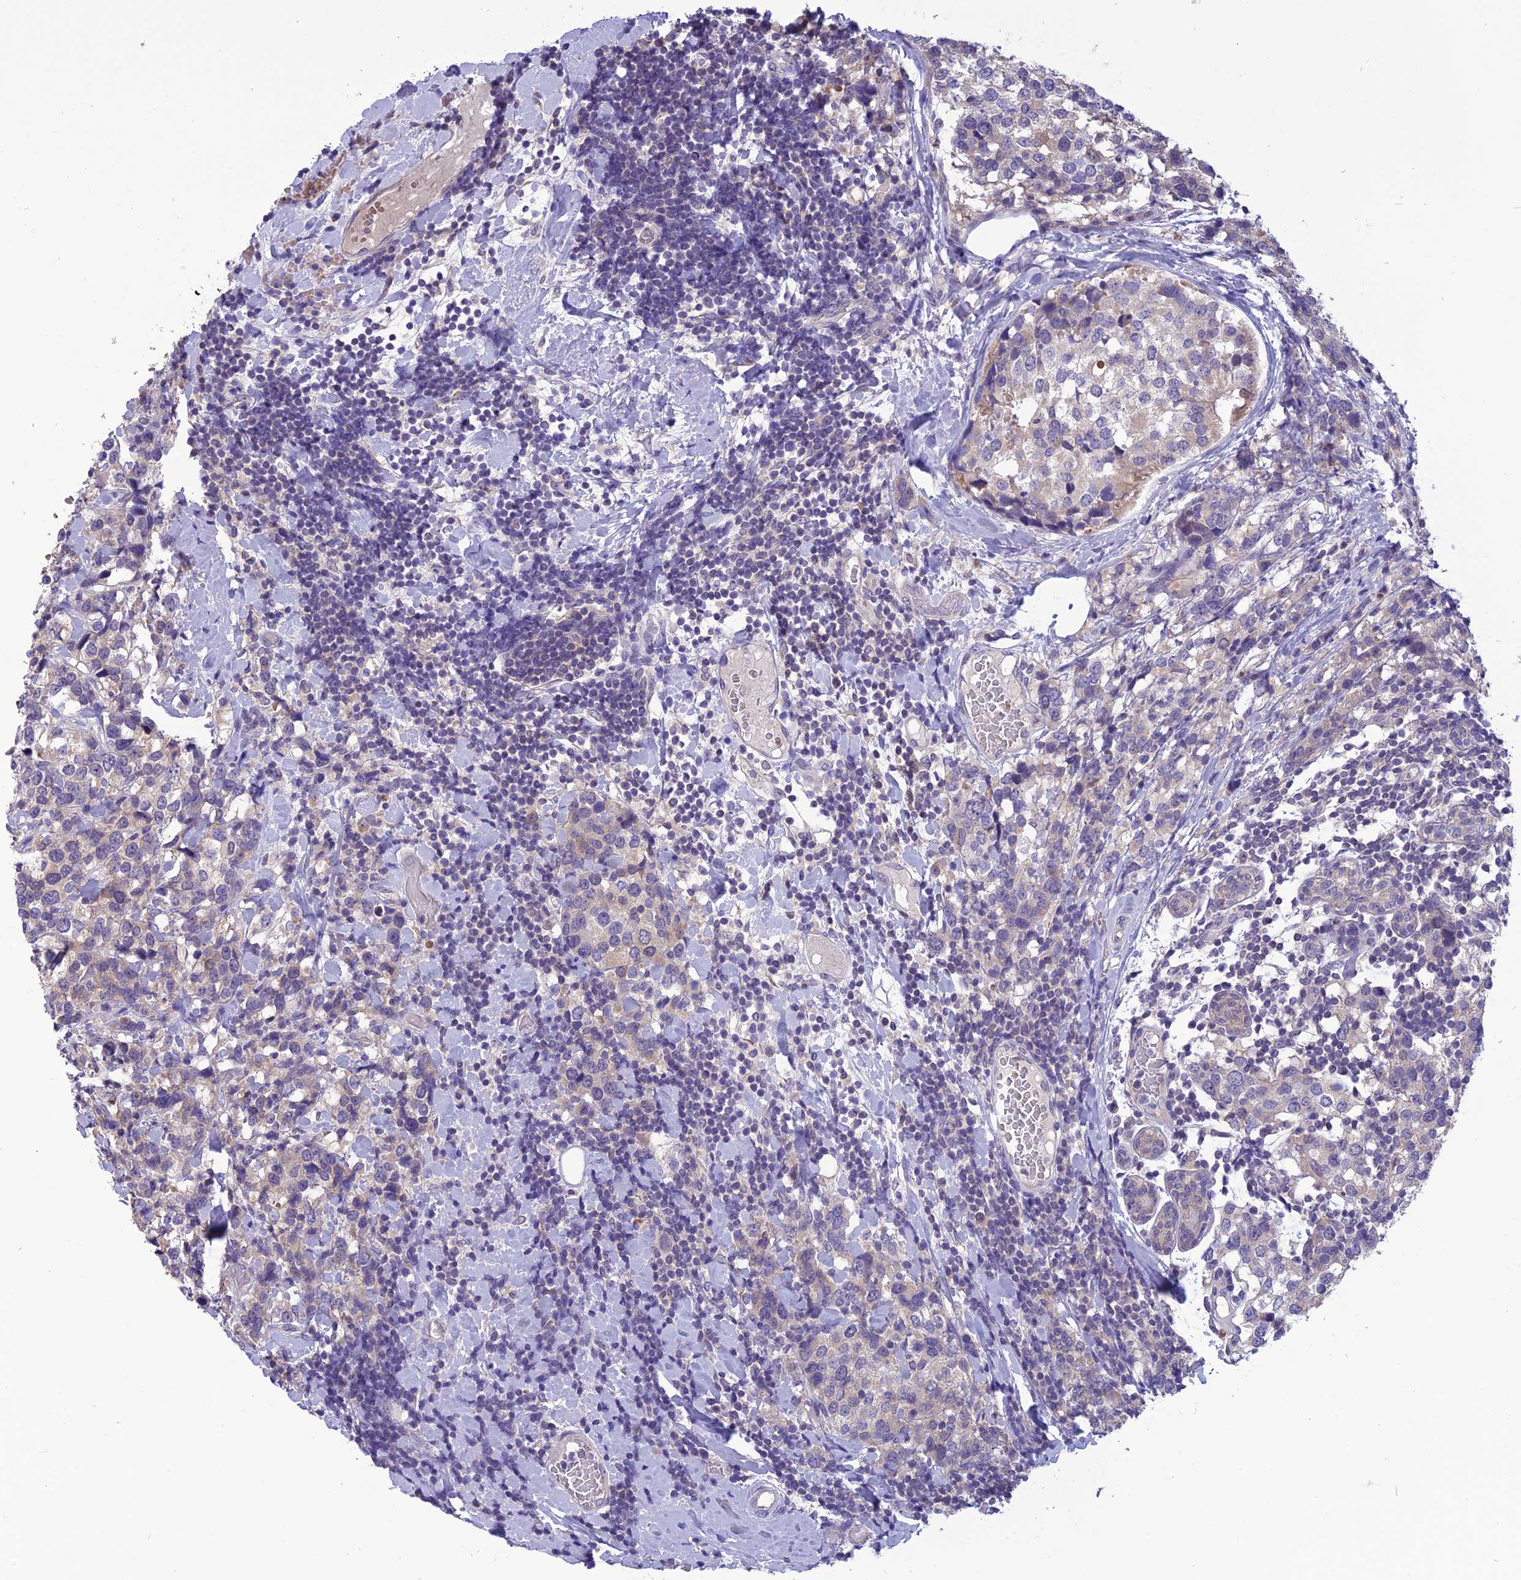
{"staining": {"intensity": "negative", "quantity": "none", "location": "none"}, "tissue": "breast cancer", "cell_type": "Tumor cells", "image_type": "cancer", "snomed": [{"axis": "morphology", "description": "Lobular carcinoma"}, {"axis": "topography", "description": "Breast"}], "caption": "The micrograph shows no staining of tumor cells in breast lobular carcinoma.", "gene": "PSMF1", "patient": {"sex": "female", "age": 59}}